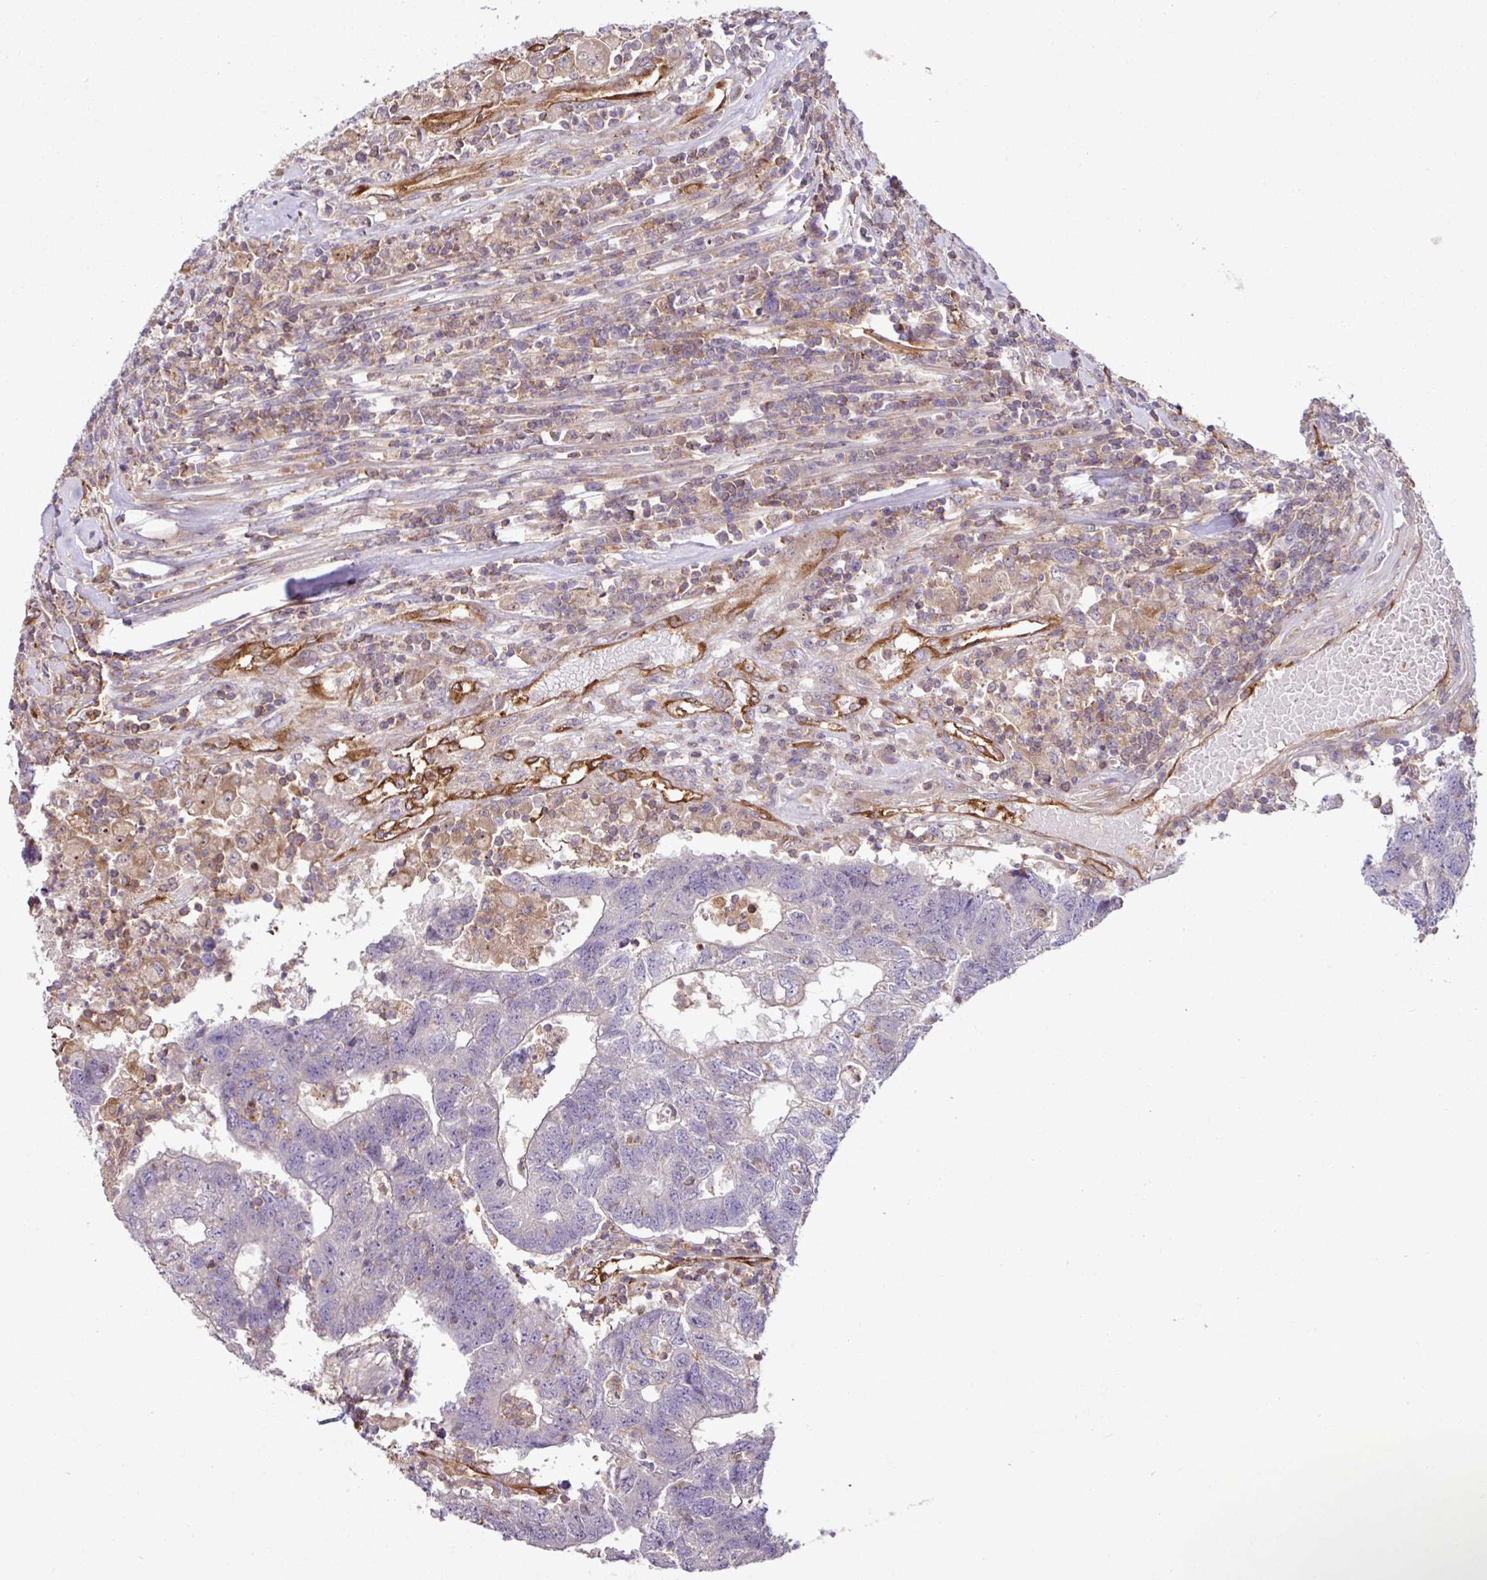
{"staining": {"intensity": "negative", "quantity": "none", "location": "none"}, "tissue": "colorectal cancer", "cell_type": "Tumor cells", "image_type": "cancer", "snomed": [{"axis": "morphology", "description": "Adenocarcinoma, NOS"}, {"axis": "topography", "description": "Colon"}], "caption": "A histopathology image of colorectal cancer (adenocarcinoma) stained for a protein reveals no brown staining in tumor cells. (Brightfield microscopy of DAB (3,3'-diaminobenzidine) IHC at high magnification).", "gene": "ZNF106", "patient": {"sex": "female", "age": 48}}